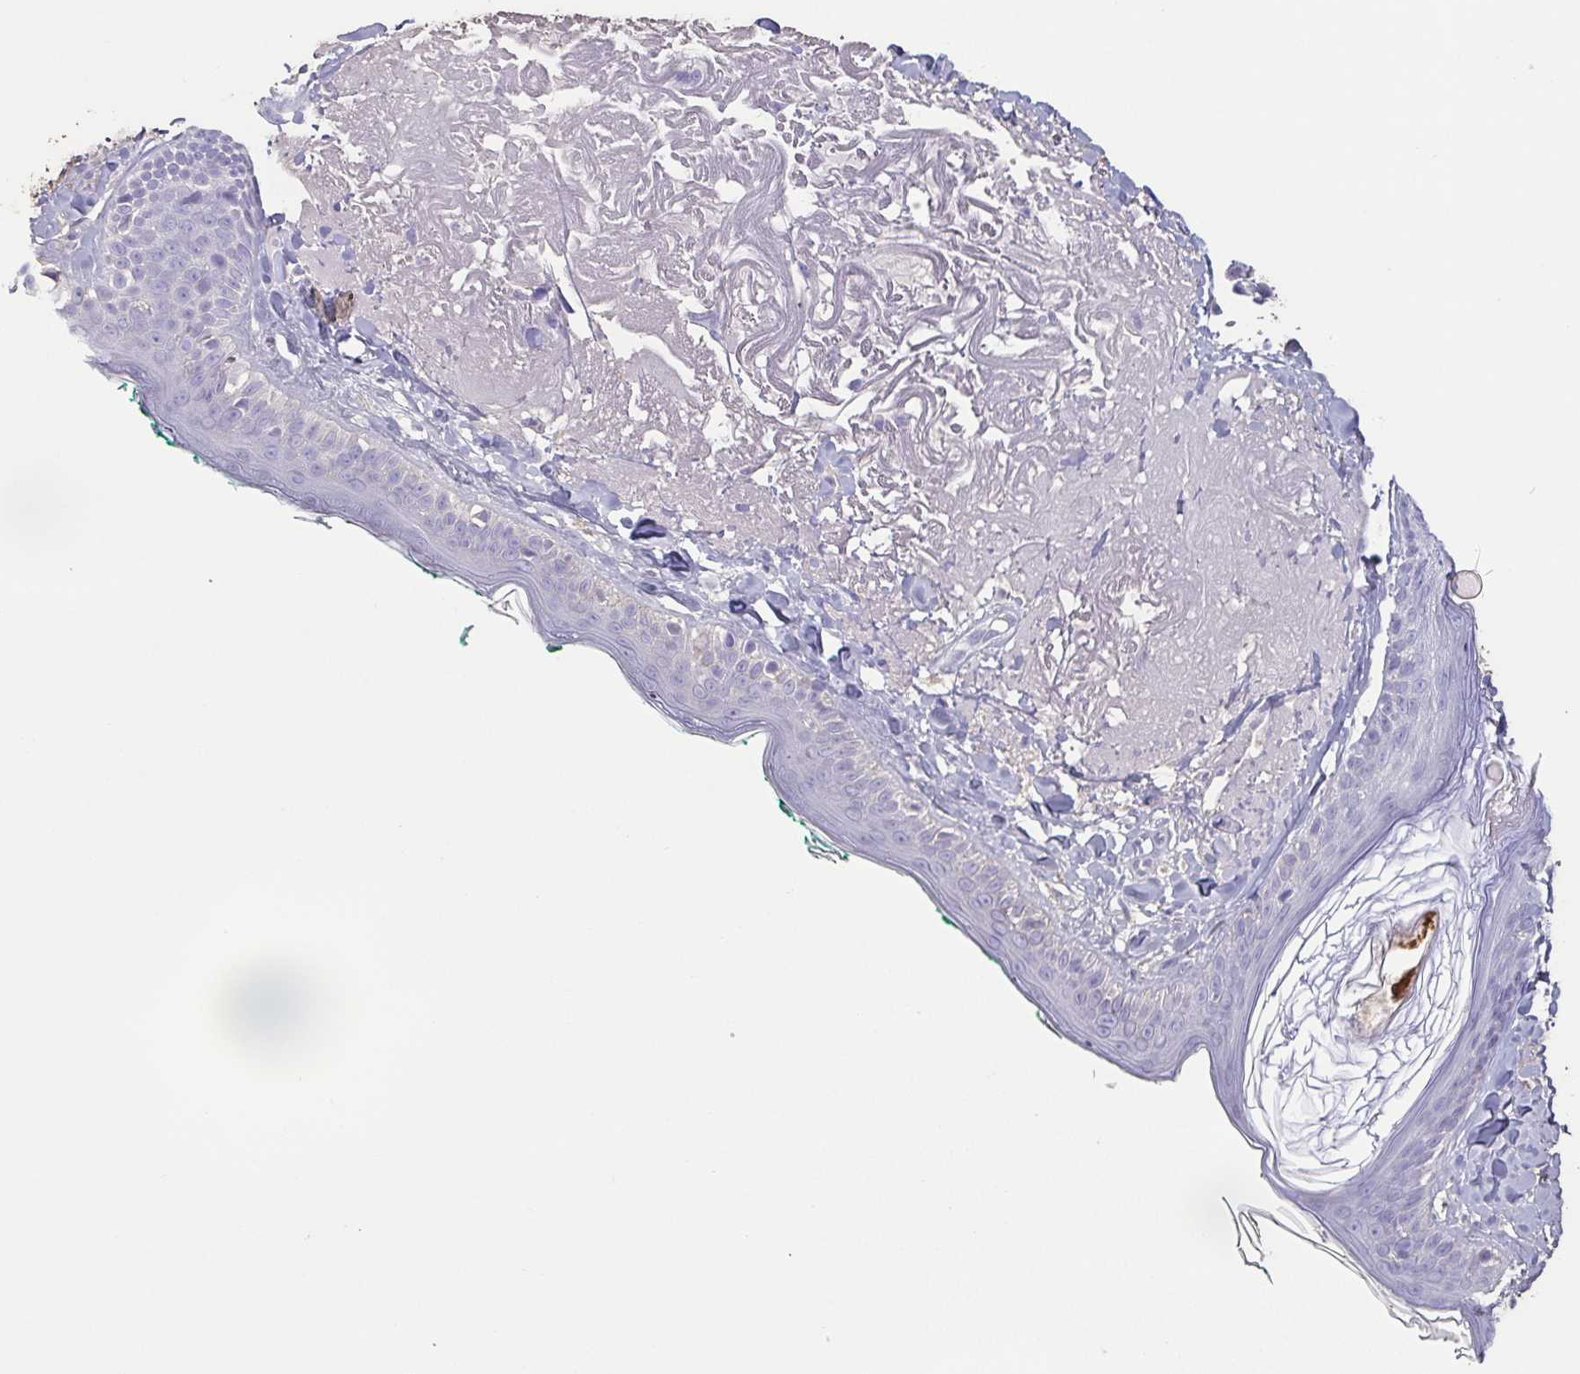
{"staining": {"intensity": "negative", "quantity": "none", "location": "none"}, "tissue": "skin", "cell_type": "Fibroblasts", "image_type": "normal", "snomed": [{"axis": "morphology", "description": "Normal tissue, NOS"}, {"axis": "topography", "description": "Skin"}], "caption": "IHC histopathology image of normal skin: skin stained with DAB reveals no significant protein positivity in fibroblasts.", "gene": "BPIFA2", "patient": {"sex": "male", "age": 73}}